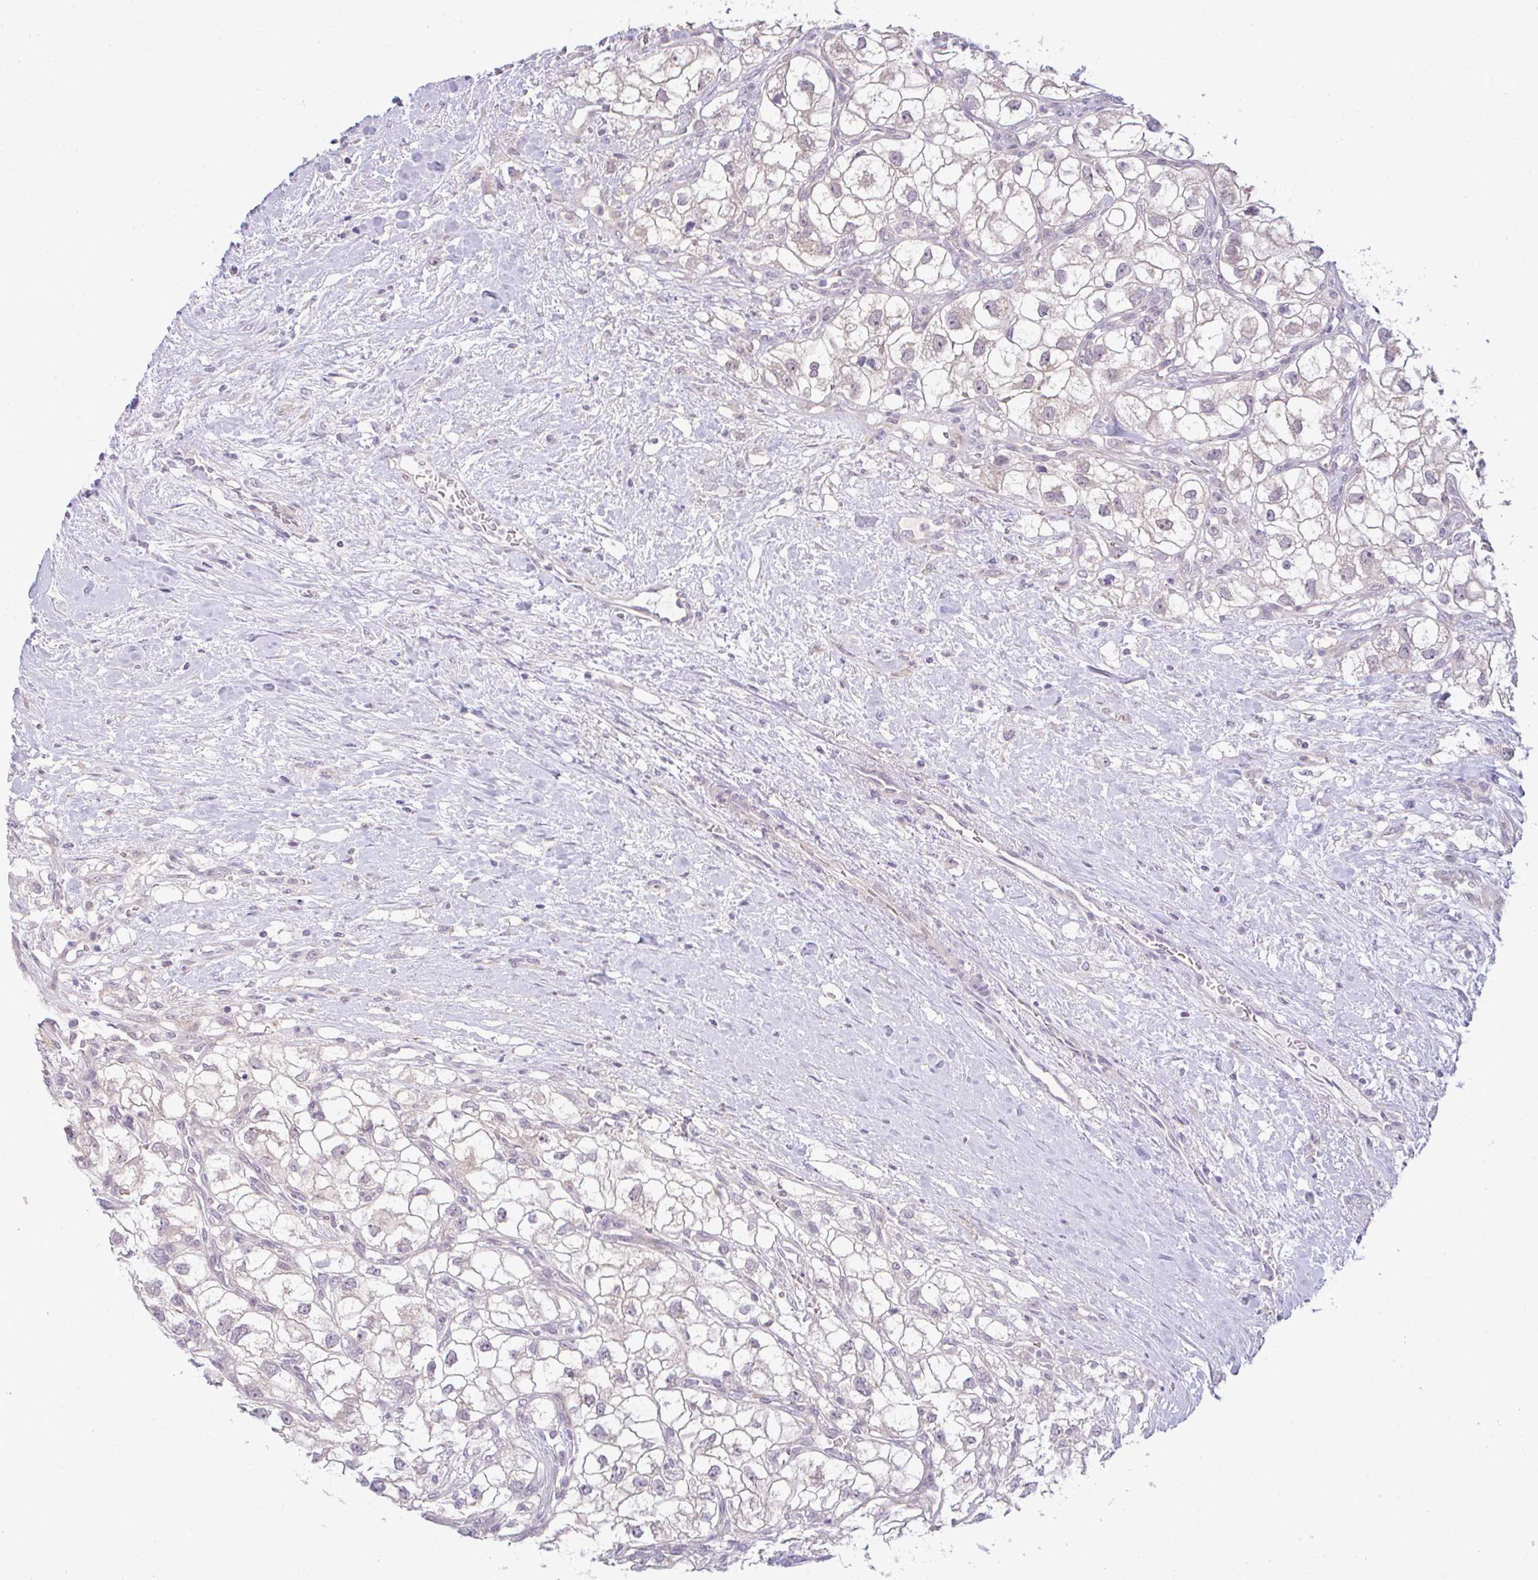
{"staining": {"intensity": "negative", "quantity": "none", "location": "none"}, "tissue": "renal cancer", "cell_type": "Tumor cells", "image_type": "cancer", "snomed": [{"axis": "morphology", "description": "Adenocarcinoma, NOS"}, {"axis": "topography", "description": "Kidney"}], "caption": "The photomicrograph demonstrates no staining of tumor cells in renal adenocarcinoma.", "gene": "CSE1L", "patient": {"sex": "male", "age": 59}}